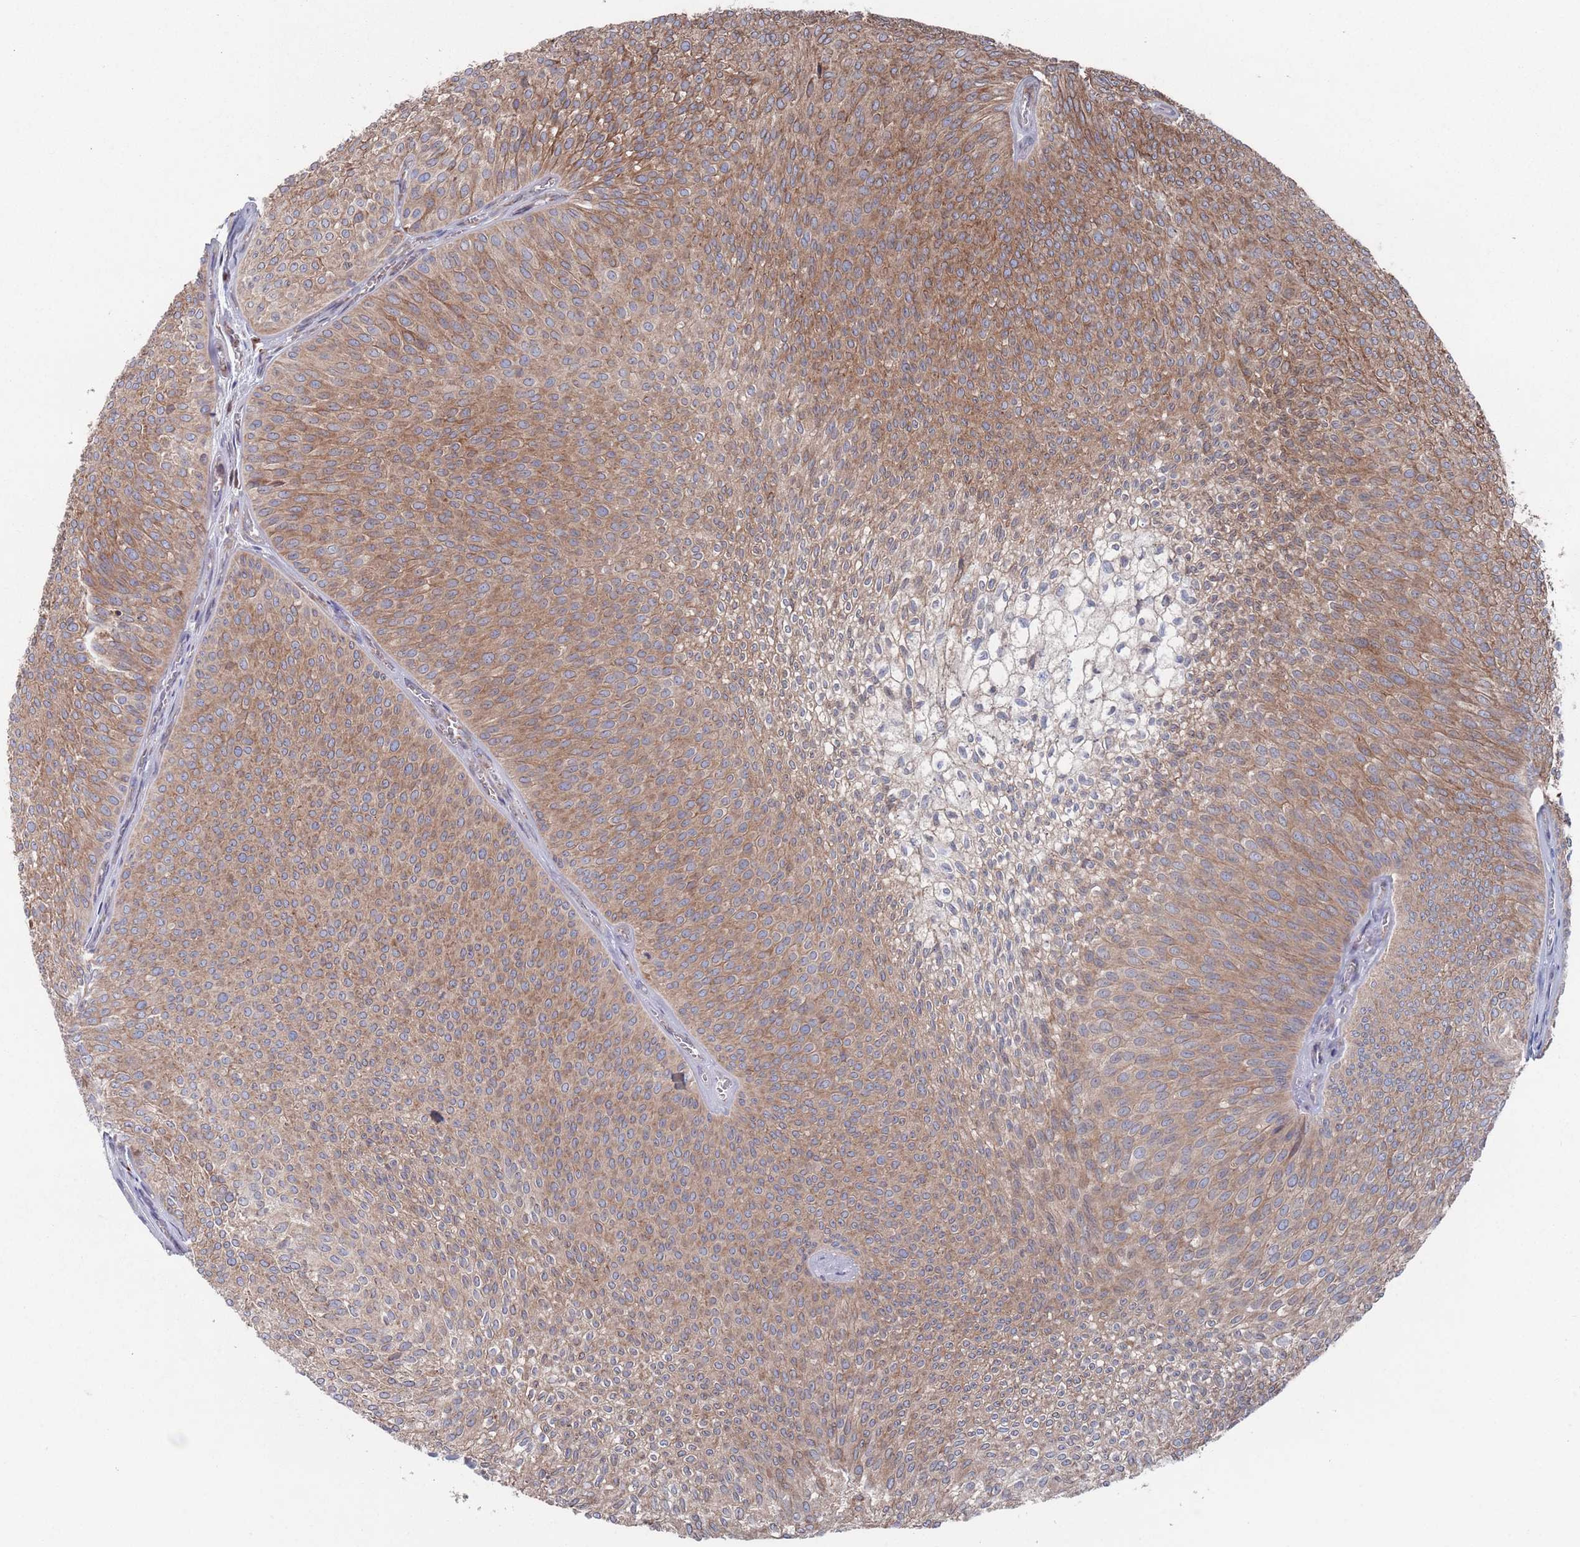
{"staining": {"intensity": "moderate", "quantity": ">75%", "location": "cytoplasmic/membranous"}, "tissue": "urothelial cancer", "cell_type": "Tumor cells", "image_type": "cancer", "snomed": [{"axis": "morphology", "description": "Urothelial carcinoma, Low grade"}, {"axis": "topography", "description": "Urinary bladder"}], "caption": "Urothelial cancer stained with DAB immunohistochemistry reveals medium levels of moderate cytoplasmic/membranous expression in approximately >75% of tumor cells.", "gene": "CCDC106", "patient": {"sex": "male", "age": 91}}